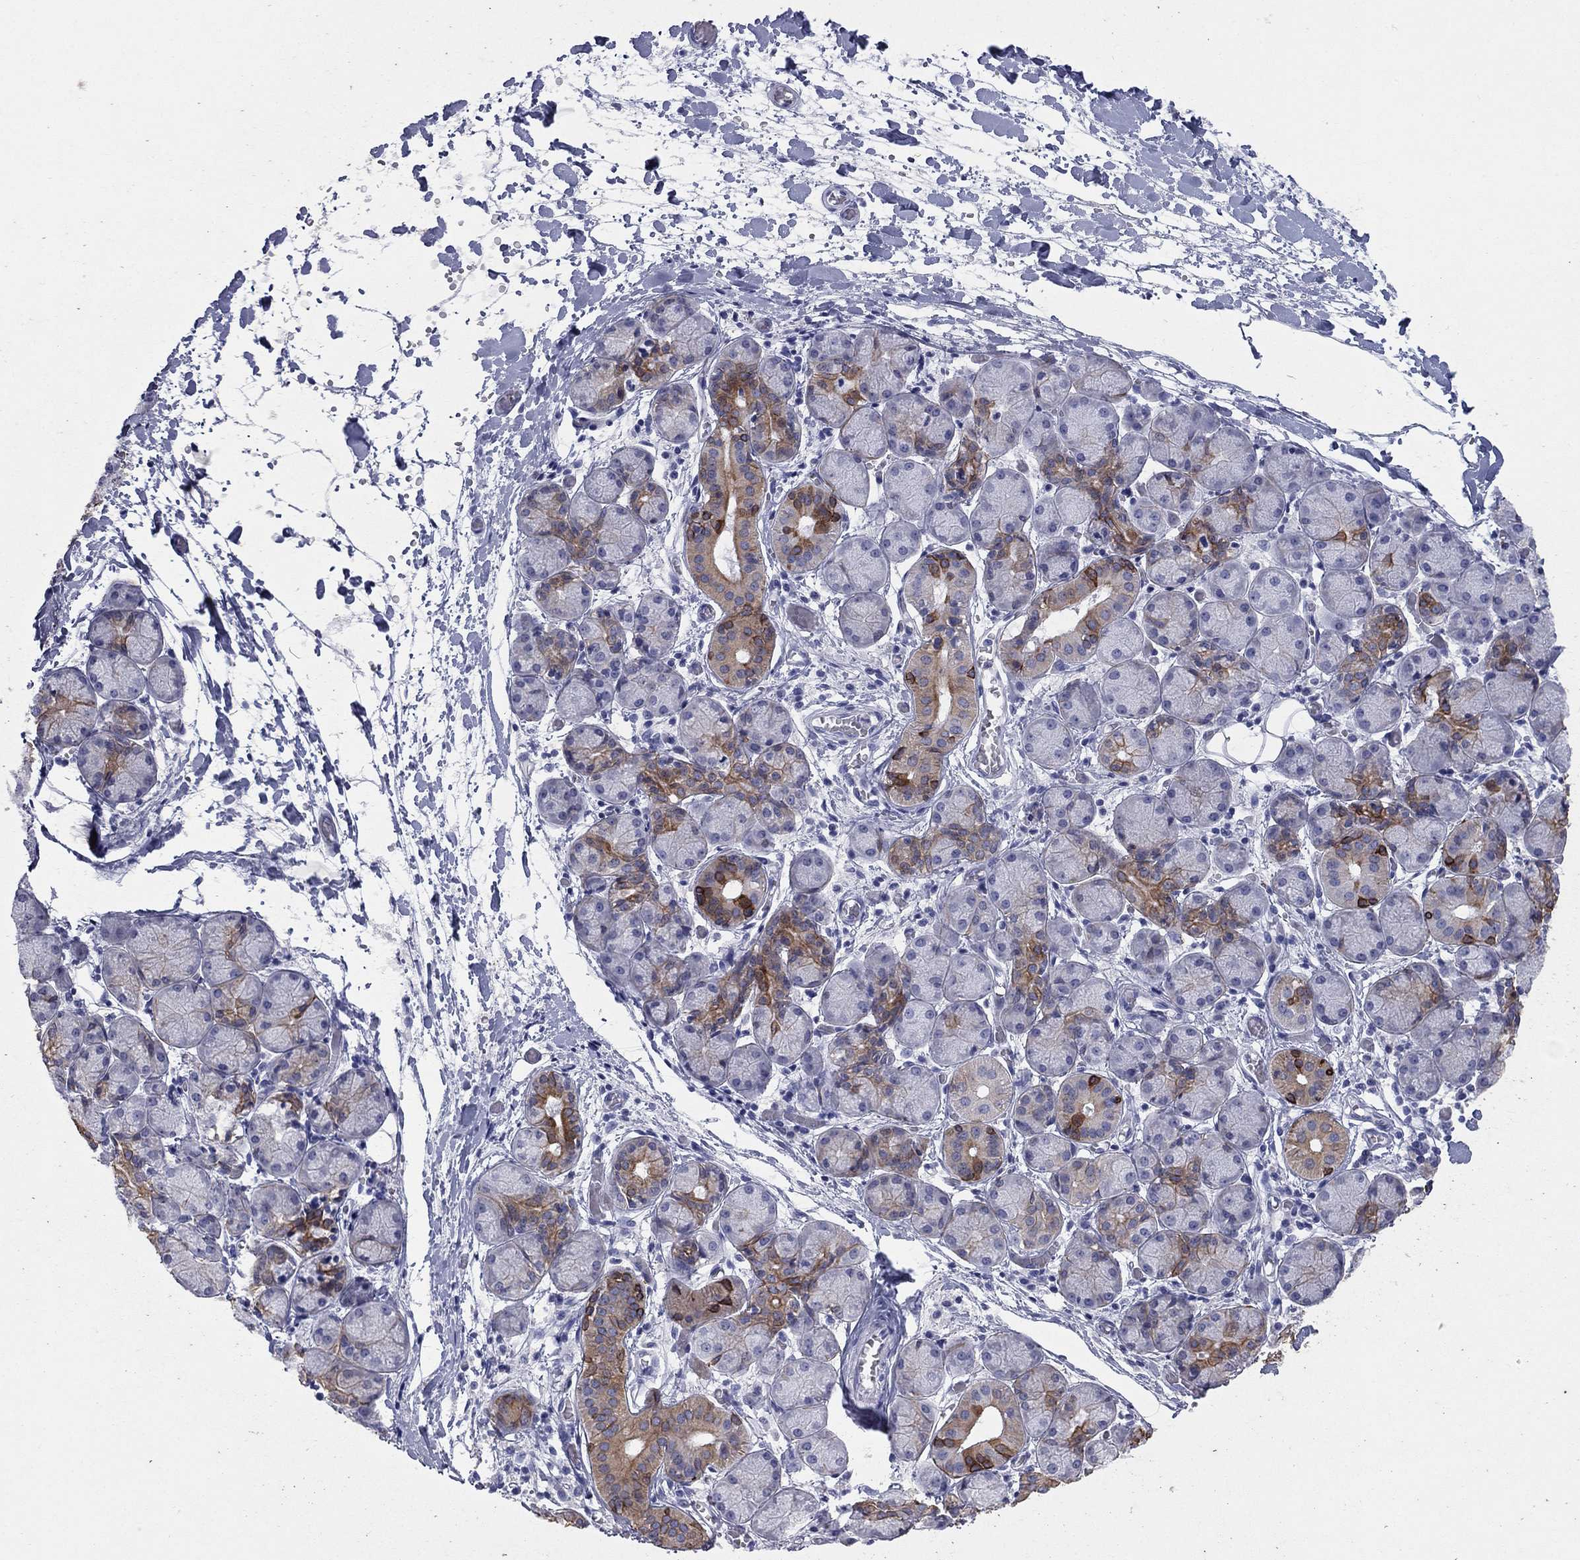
{"staining": {"intensity": "strong", "quantity": "<25%", "location": "cytoplasmic/membranous"}, "tissue": "salivary gland", "cell_type": "Glandular cells", "image_type": "normal", "snomed": [{"axis": "morphology", "description": "Normal tissue, NOS"}, {"axis": "topography", "description": "Salivary gland"}, {"axis": "topography", "description": "Peripheral nerve tissue"}], "caption": "A photomicrograph of salivary gland stained for a protein exhibits strong cytoplasmic/membranous brown staining in glandular cells. The staining was performed using DAB, with brown indicating positive protein expression. Nuclei are stained blue with hematoxylin.", "gene": "KRT75", "patient": {"sex": "female", "age": 24}}